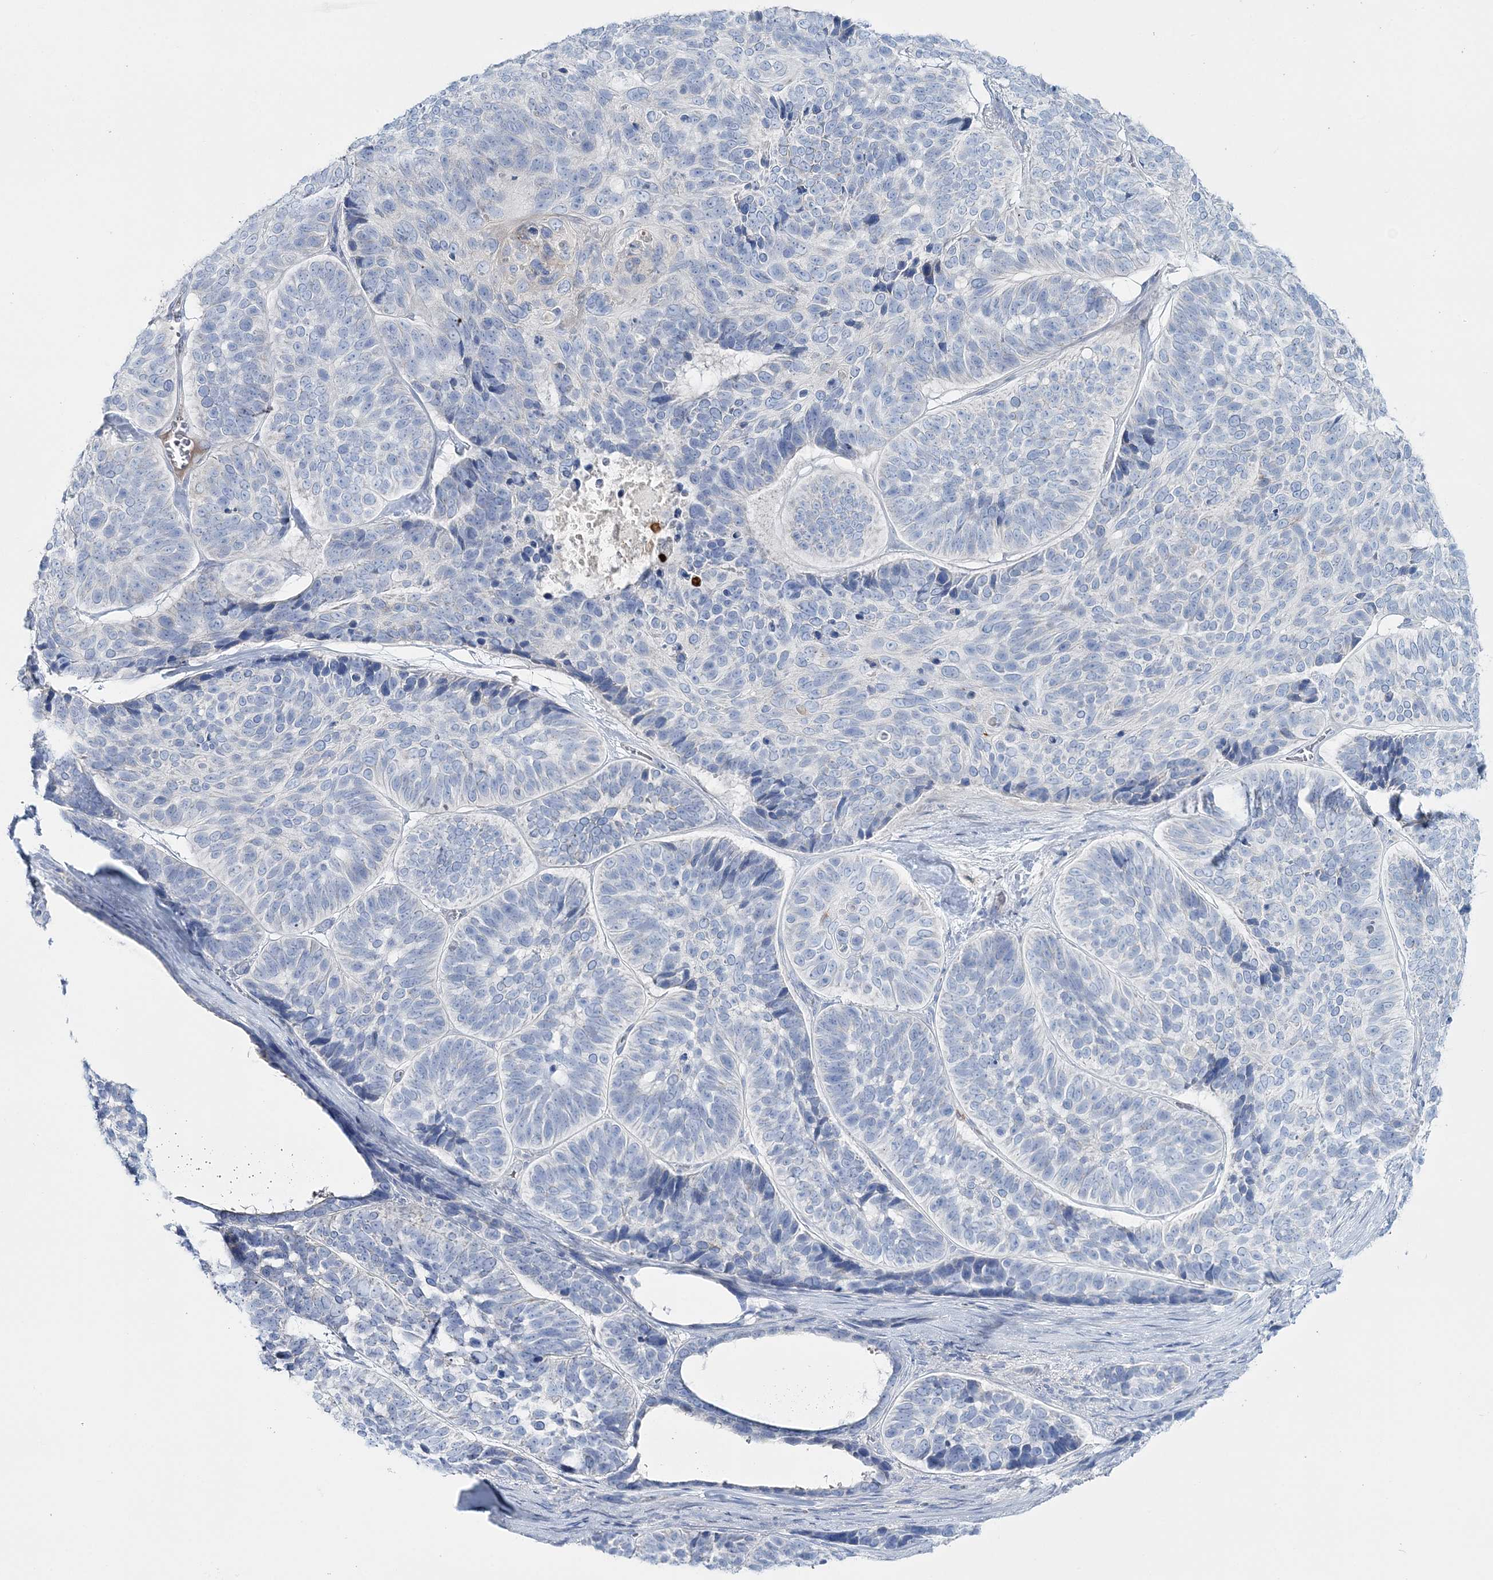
{"staining": {"intensity": "negative", "quantity": "none", "location": "none"}, "tissue": "skin cancer", "cell_type": "Tumor cells", "image_type": "cancer", "snomed": [{"axis": "morphology", "description": "Basal cell carcinoma"}, {"axis": "topography", "description": "Skin"}], "caption": "Immunohistochemical staining of human skin cancer (basal cell carcinoma) displays no significant expression in tumor cells.", "gene": "WDSUB1", "patient": {"sex": "male", "age": 62}}